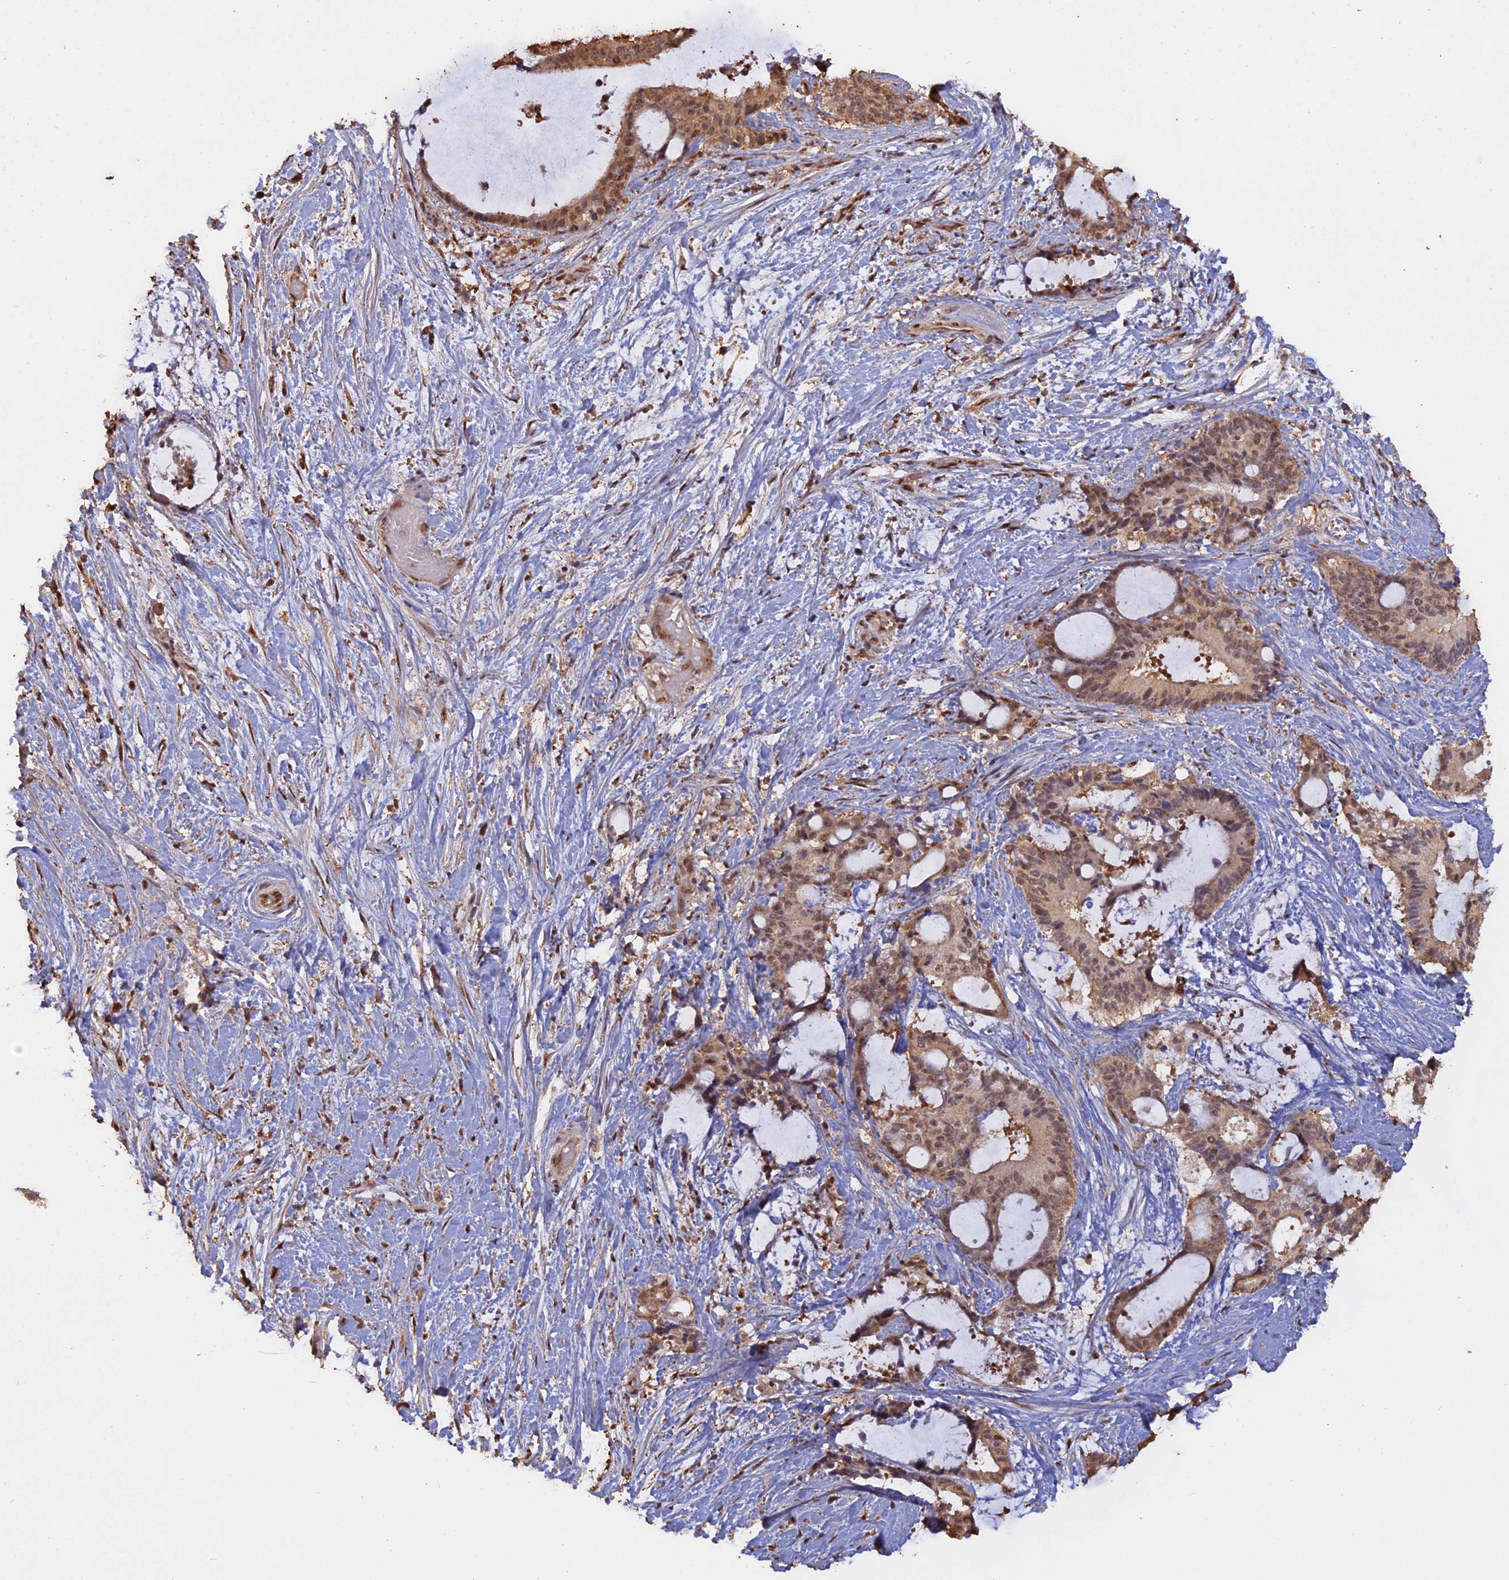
{"staining": {"intensity": "moderate", "quantity": ">75%", "location": "cytoplasmic/membranous,nuclear"}, "tissue": "liver cancer", "cell_type": "Tumor cells", "image_type": "cancer", "snomed": [{"axis": "morphology", "description": "Normal tissue, NOS"}, {"axis": "morphology", "description": "Cholangiocarcinoma"}, {"axis": "topography", "description": "Liver"}, {"axis": "topography", "description": "Peripheral nerve tissue"}], "caption": "A brown stain highlights moderate cytoplasmic/membranous and nuclear expression of a protein in human cholangiocarcinoma (liver) tumor cells. Using DAB (brown) and hematoxylin (blue) stains, captured at high magnification using brightfield microscopy.", "gene": "PSMC6", "patient": {"sex": "female", "age": 73}}